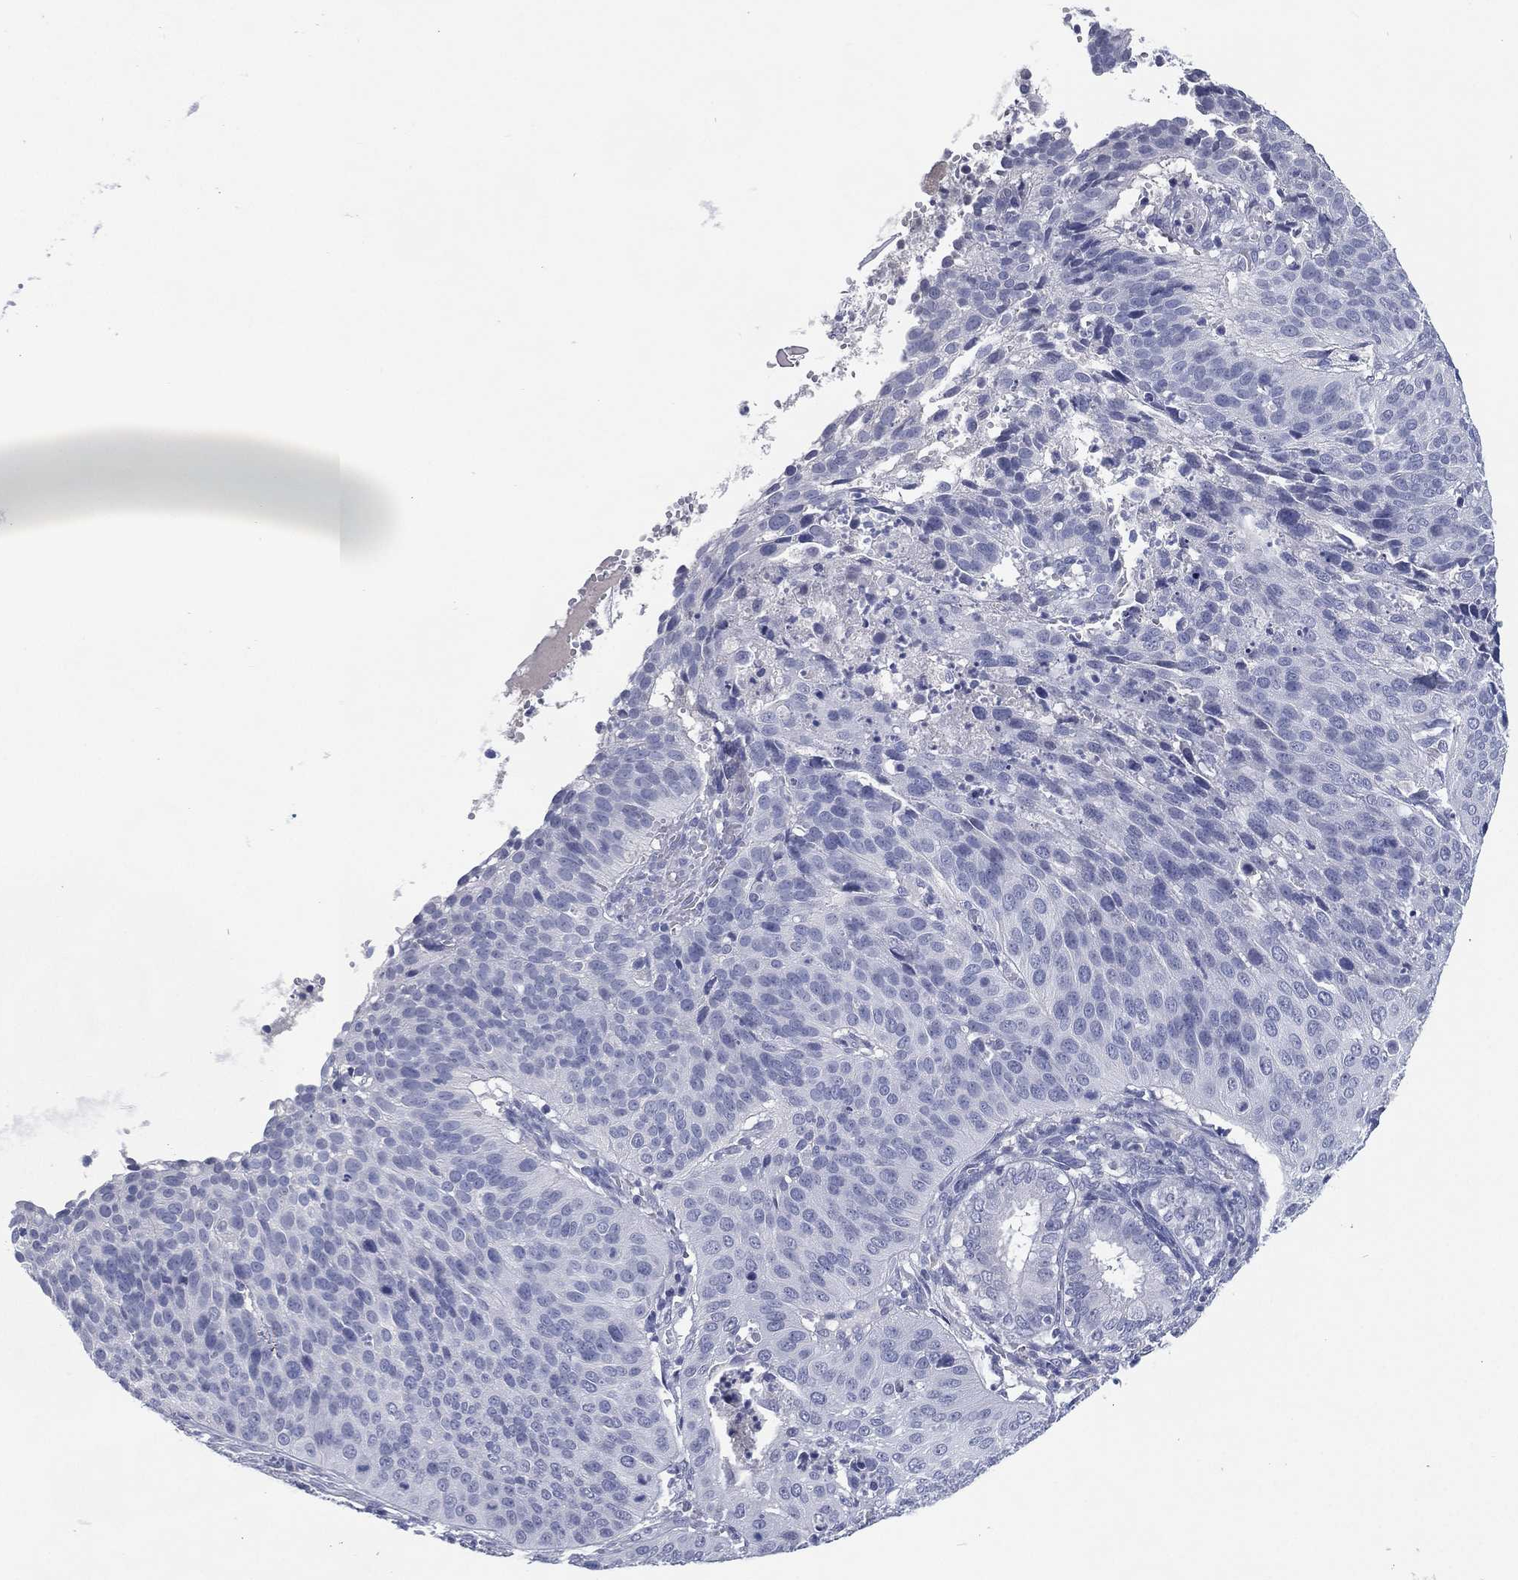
{"staining": {"intensity": "negative", "quantity": "none", "location": "none"}, "tissue": "cervical cancer", "cell_type": "Tumor cells", "image_type": "cancer", "snomed": [{"axis": "morphology", "description": "Normal tissue, NOS"}, {"axis": "morphology", "description": "Squamous cell carcinoma, NOS"}, {"axis": "topography", "description": "Cervix"}], "caption": "Immunohistochemistry of human cervical cancer (squamous cell carcinoma) exhibits no staining in tumor cells. (DAB (3,3'-diaminobenzidine) immunohistochemistry (IHC) visualized using brightfield microscopy, high magnification).", "gene": "KRT35", "patient": {"sex": "female", "age": 39}}